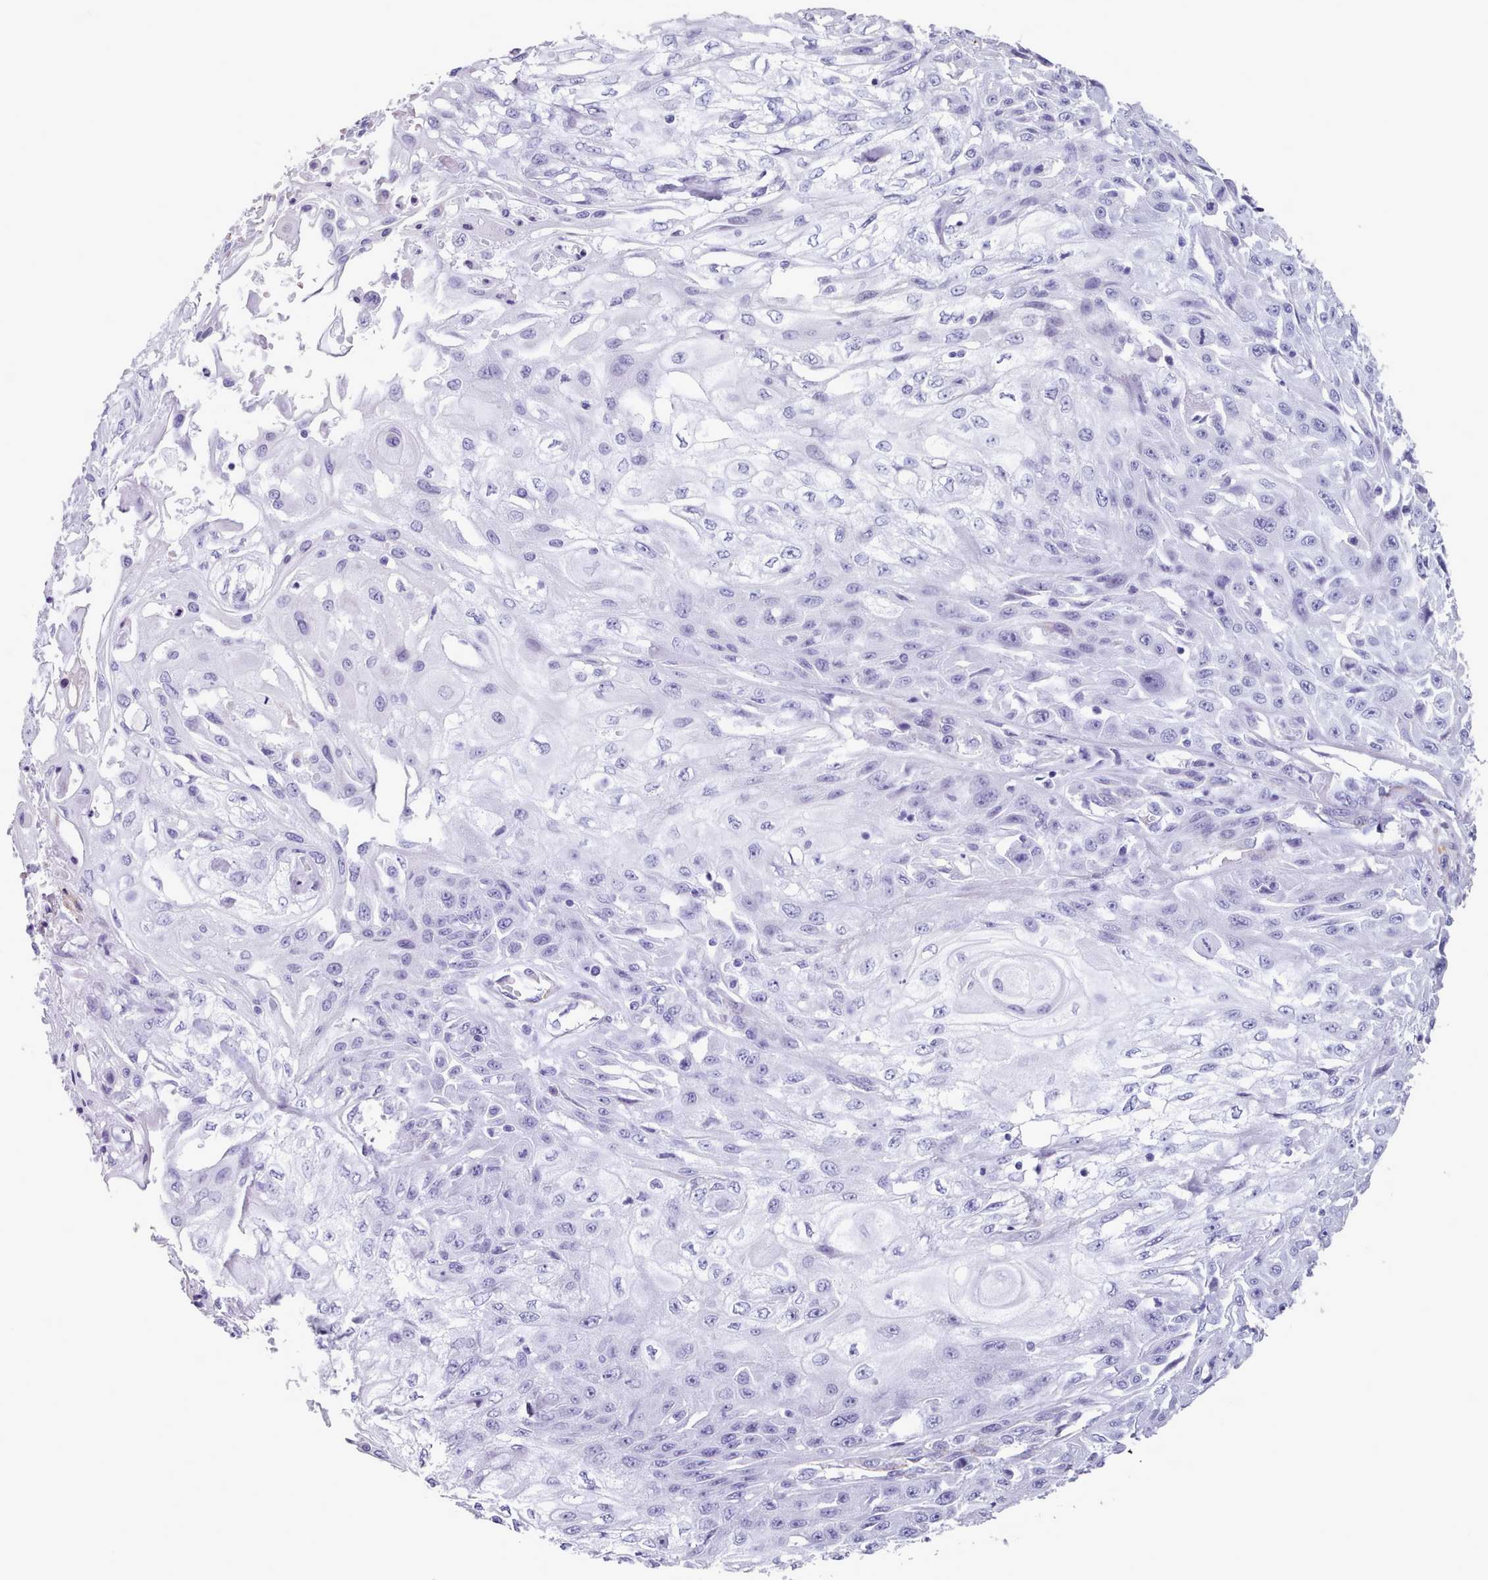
{"staining": {"intensity": "negative", "quantity": "none", "location": "none"}, "tissue": "skin cancer", "cell_type": "Tumor cells", "image_type": "cancer", "snomed": [{"axis": "morphology", "description": "Squamous cell carcinoma, NOS"}, {"axis": "morphology", "description": "Squamous cell carcinoma, metastatic, NOS"}, {"axis": "topography", "description": "Skin"}, {"axis": "topography", "description": "Lymph node"}], "caption": "Histopathology image shows no protein positivity in tumor cells of skin cancer (metastatic squamous cell carcinoma) tissue.", "gene": "FPGS", "patient": {"sex": "male", "age": 75}}